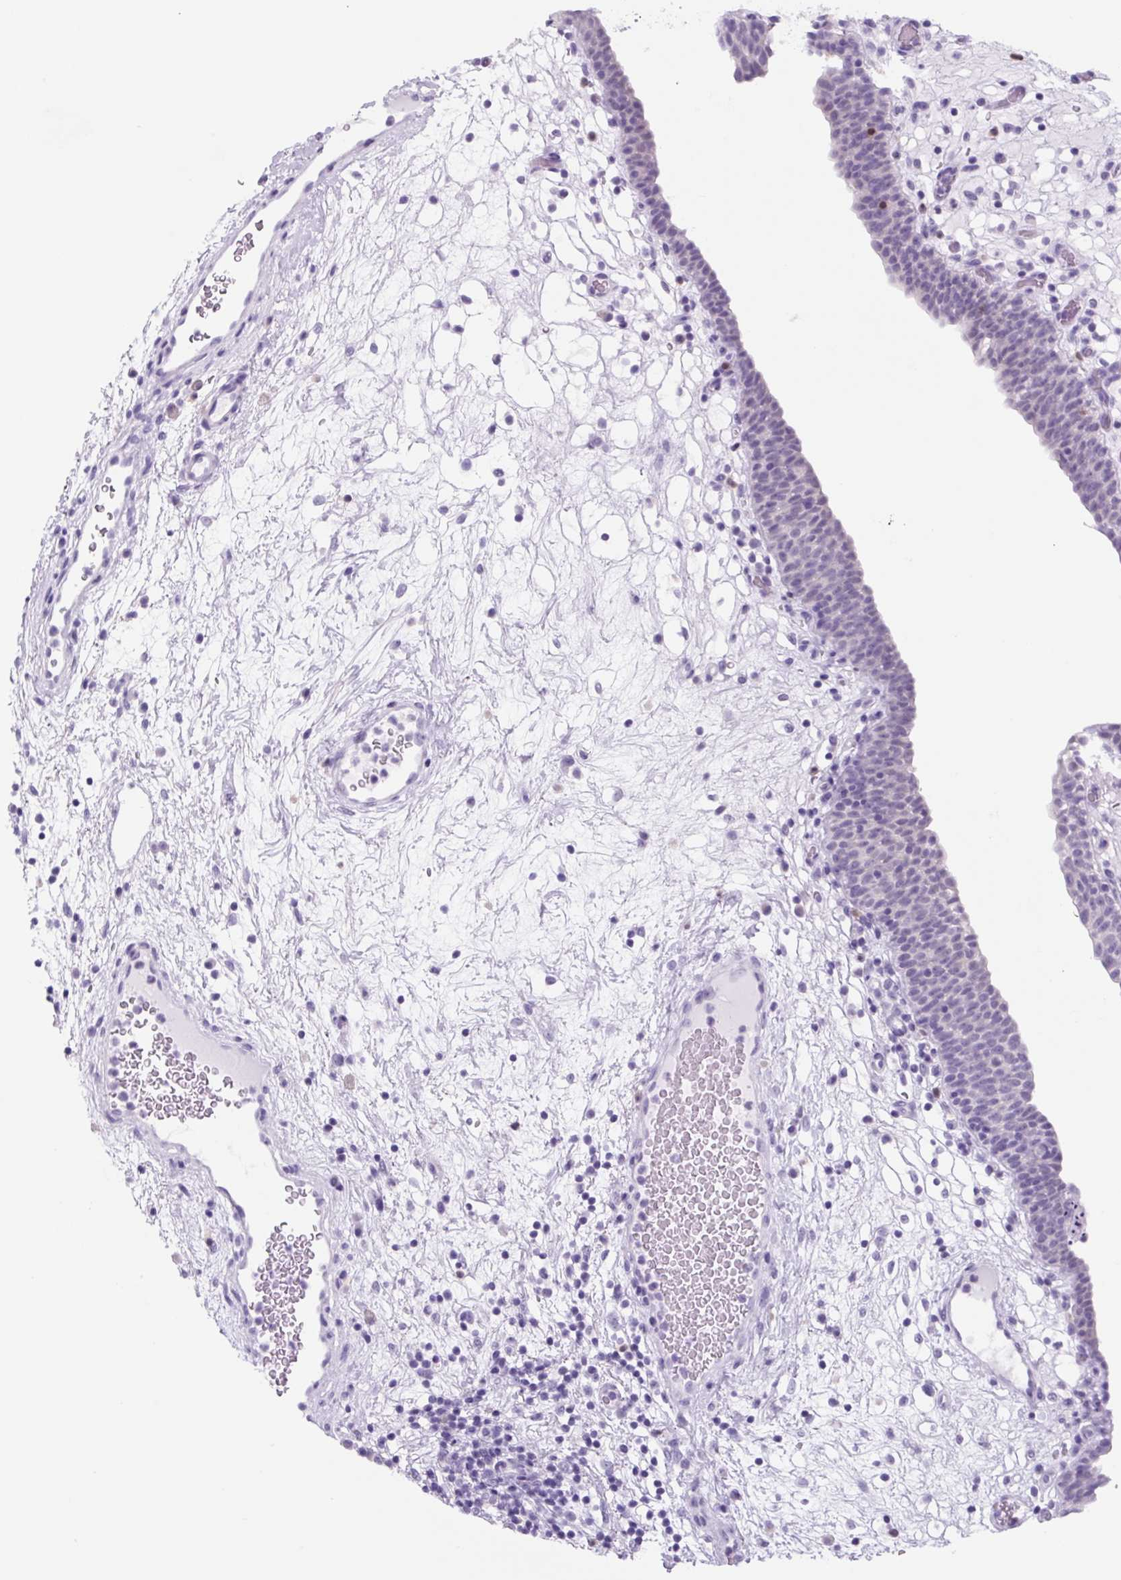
{"staining": {"intensity": "moderate", "quantity": "<25%", "location": "nuclear"}, "tissue": "urinary bladder", "cell_type": "Urothelial cells", "image_type": "normal", "snomed": [{"axis": "morphology", "description": "Normal tissue, NOS"}, {"axis": "topography", "description": "Urinary bladder"}], "caption": "Moderate nuclear staining for a protein is present in approximately <25% of urothelial cells of normal urinary bladder using immunohistochemistry (IHC).", "gene": "TNFRSF8", "patient": {"sex": "male", "age": 71}}